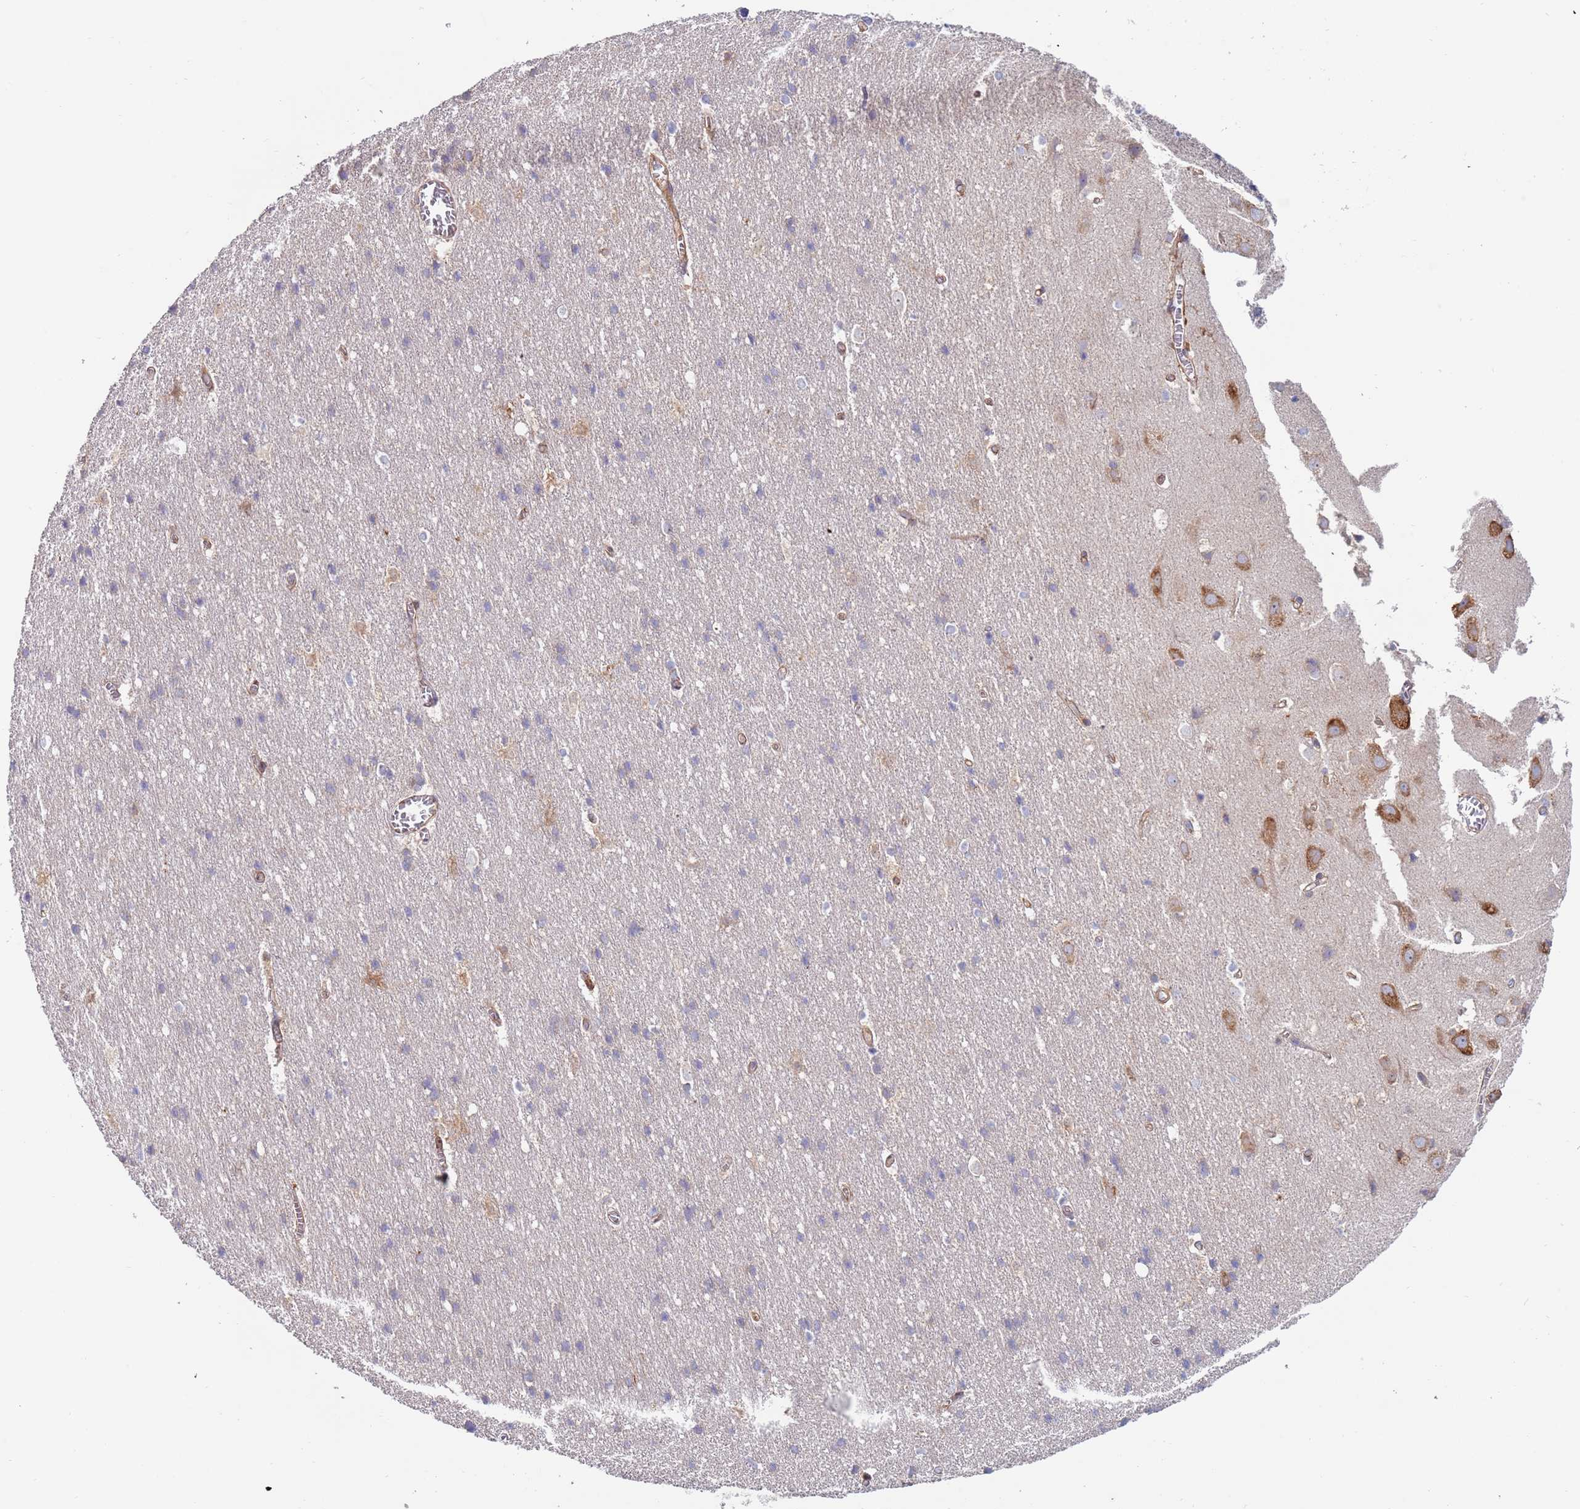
{"staining": {"intensity": "moderate", "quantity": ">75%", "location": "cytoplasmic/membranous"}, "tissue": "cerebral cortex", "cell_type": "Endothelial cells", "image_type": "normal", "snomed": [{"axis": "morphology", "description": "Normal tissue, NOS"}, {"axis": "topography", "description": "Cerebral cortex"}], "caption": "Benign cerebral cortex exhibits moderate cytoplasmic/membranous positivity in about >75% of endothelial cells, visualized by immunohistochemistry.", "gene": "ENSG00000286098", "patient": {"sex": "male", "age": 54}}